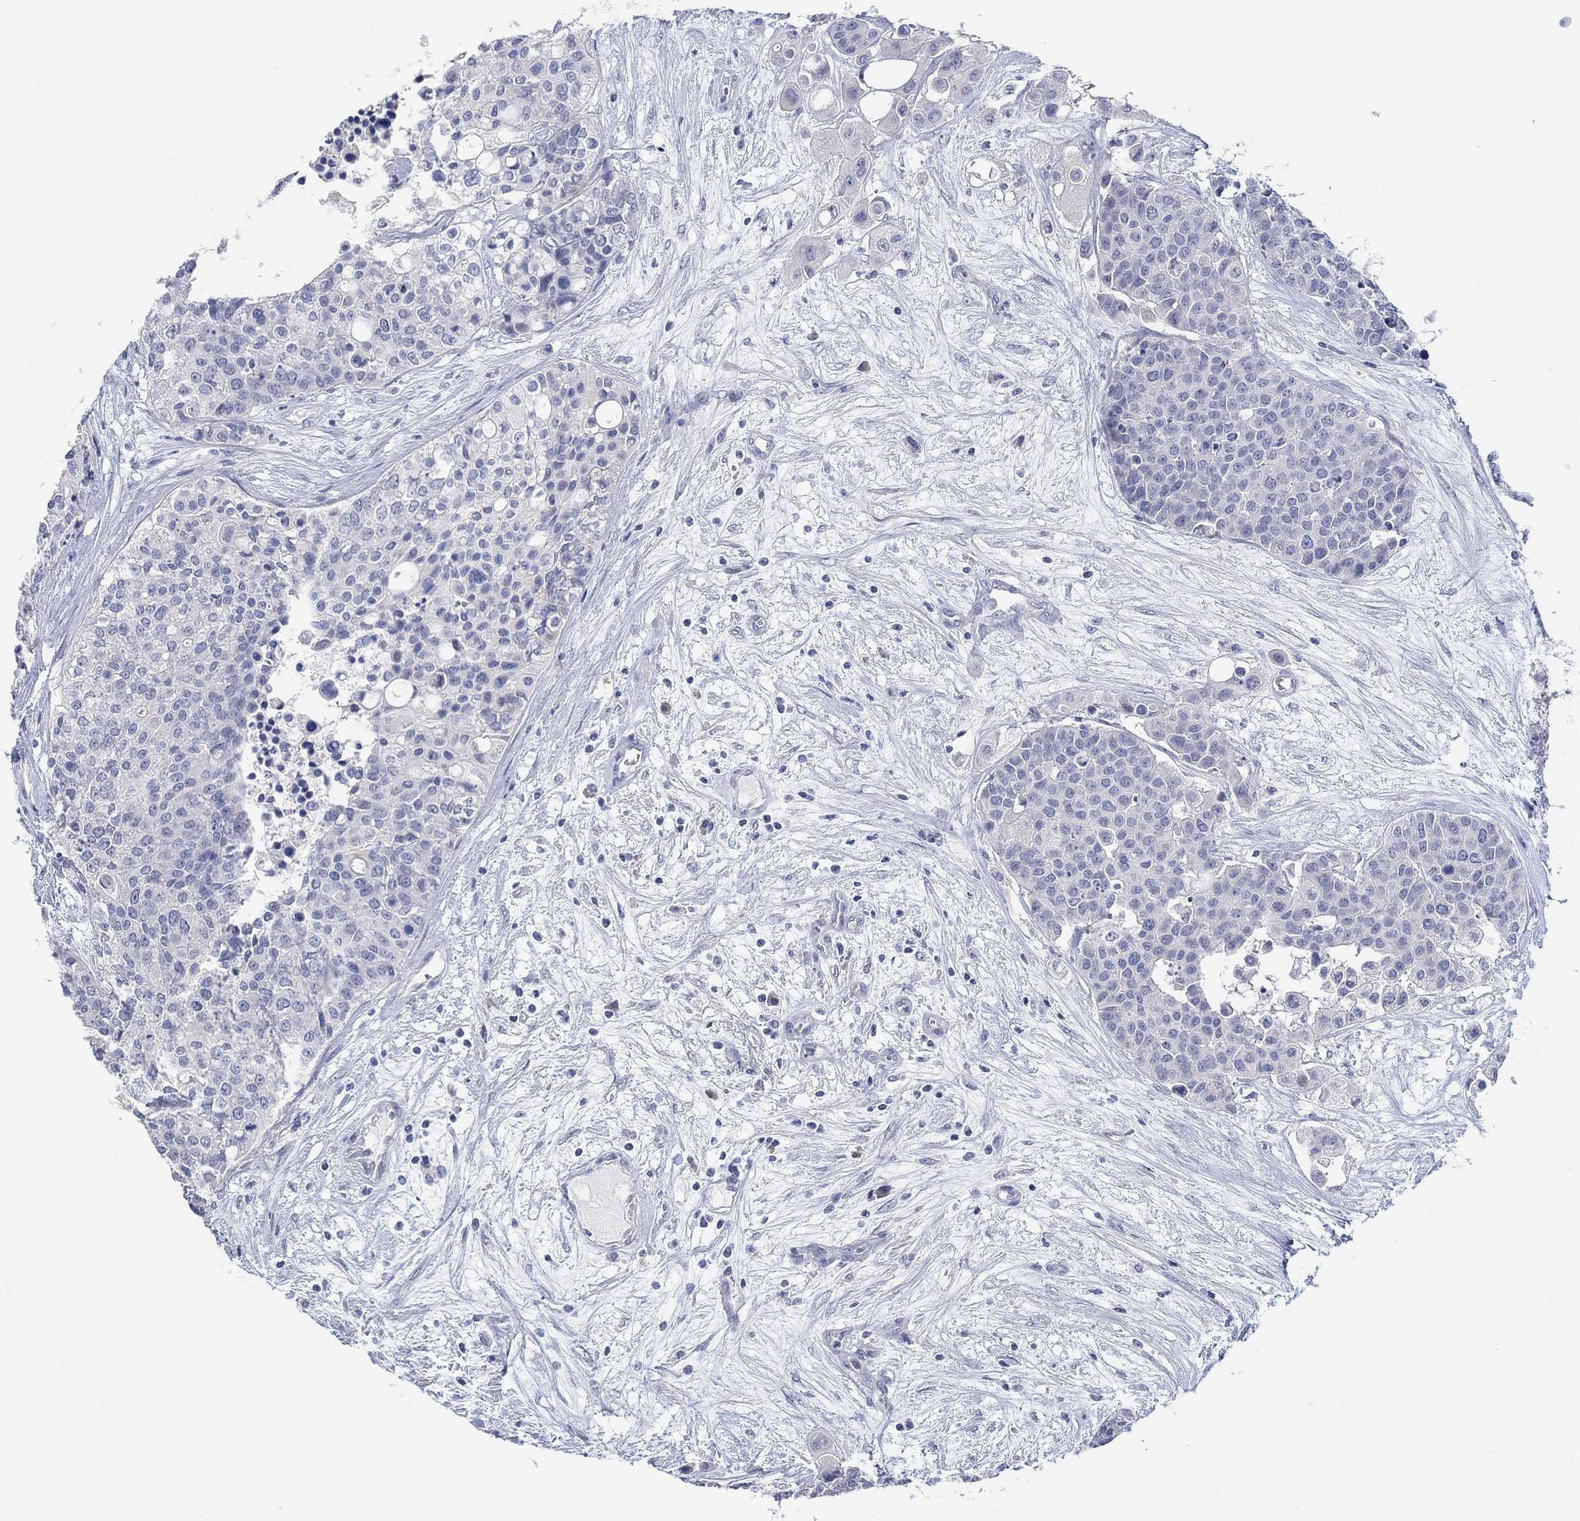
{"staining": {"intensity": "negative", "quantity": "none", "location": "none"}, "tissue": "carcinoid", "cell_type": "Tumor cells", "image_type": "cancer", "snomed": [{"axis": "morphology", "description": "Carcinoid, malignant, NOS"}, {"axis": "topography", "description": "Colon"}], "caption": "This is an IHC histopathology image of human malignant carcinoid. There is no expression in tumor cells.", "gene": "DLK1", "patient": {"sex": "male", "age": 81}}